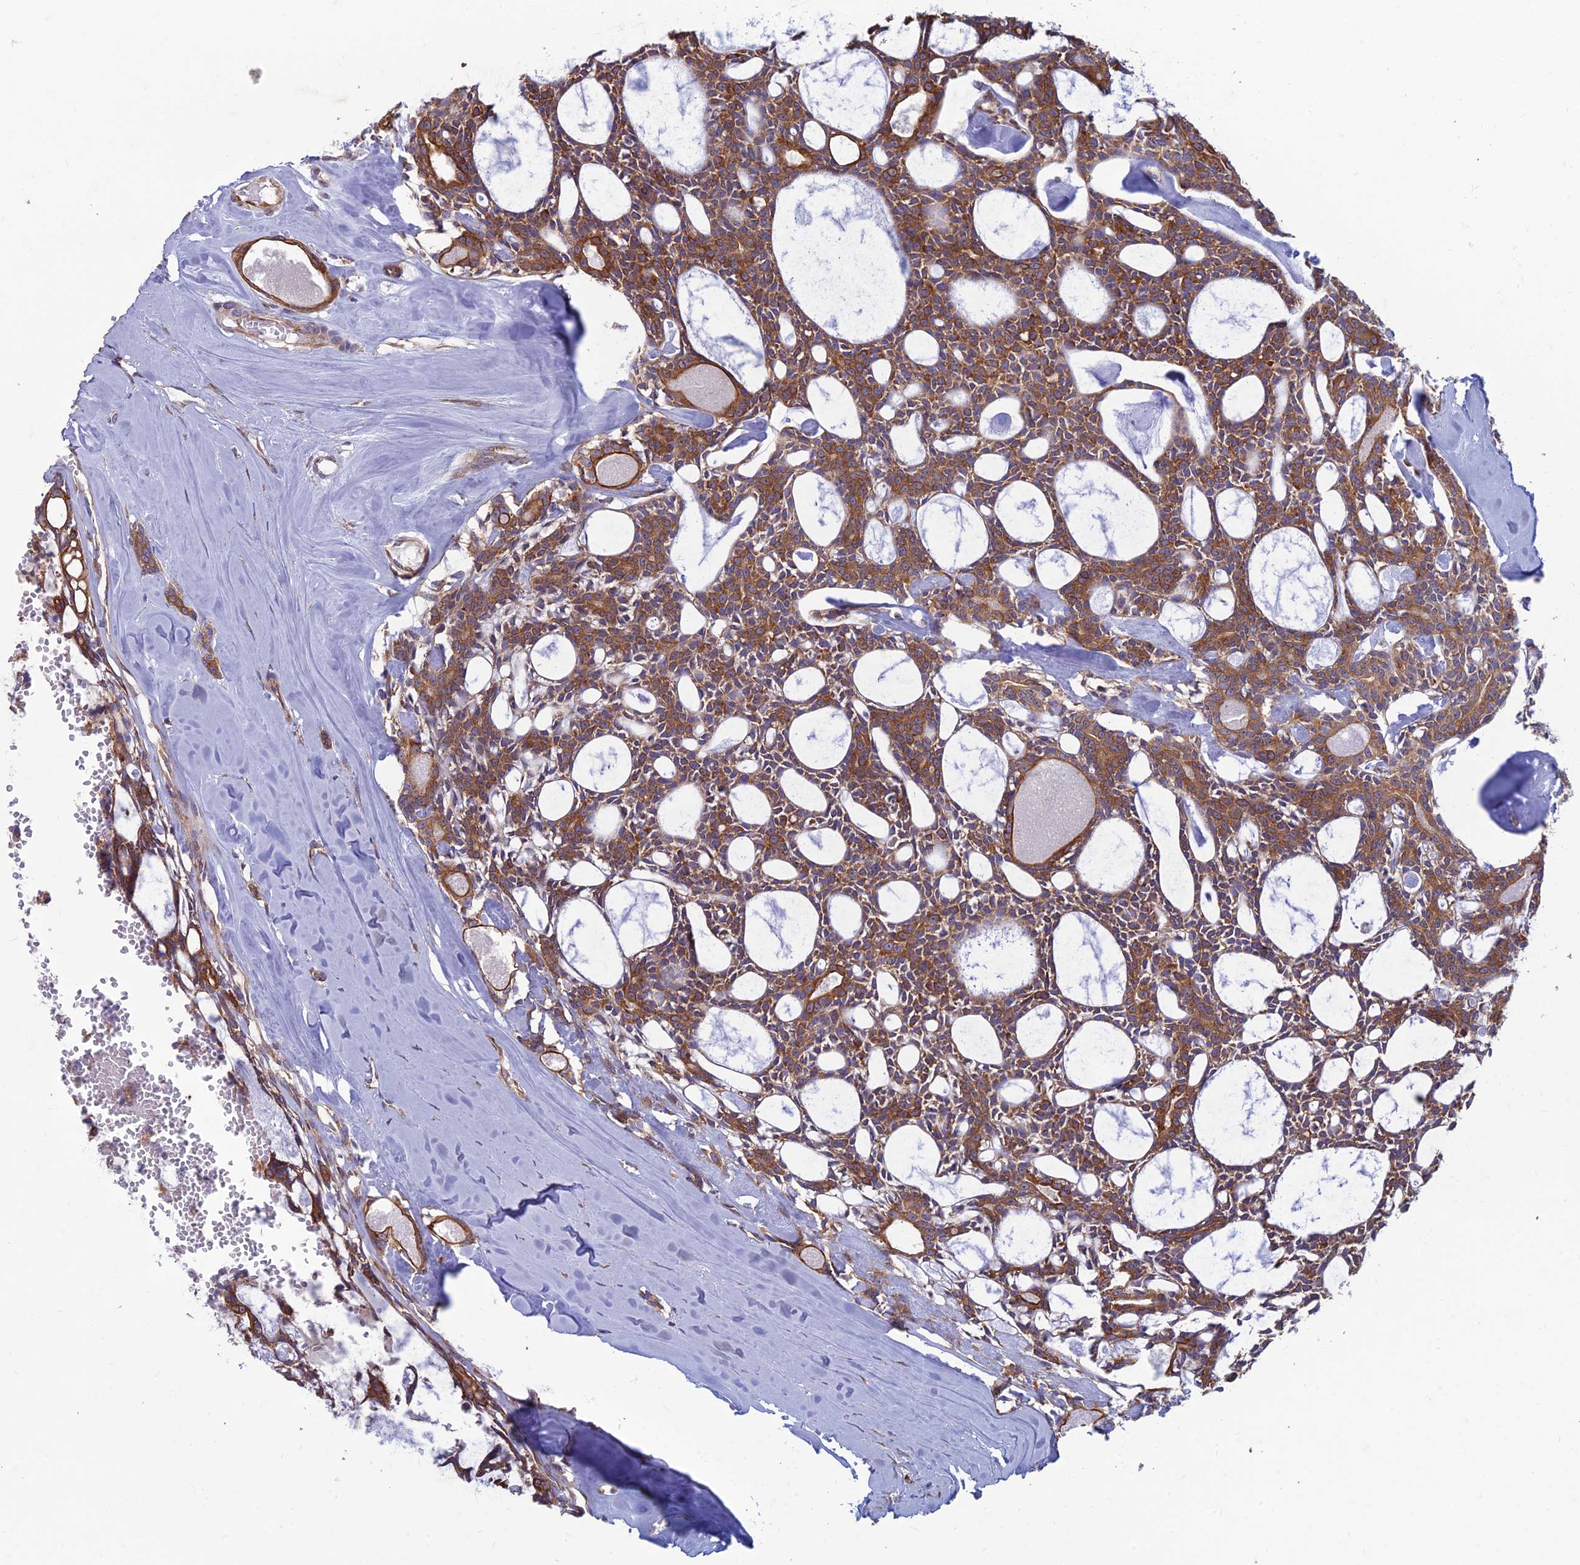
{"staining": {"intensity": "moderate", "quantity": ">75%", "location": "cytoplasmic/membranous"}, "tissue": "head and neck cancer", "cell_type": "Tumor cells", "image_type": "cancer", "snomed": [{"axis": "morphology", "description": "Adenocarcinoma, NOS"}, {"axis": "topography", "description": "Salivary gland"}, {"axis": "topography", "description": "Head-Neck"}], "caption": "IHC photomicrograph of human adenocarcinoma (head and neck) stained for a protein (brown), which reveals medium levels of moderate cytoplasmic/membranous positivity in approximately >75% of tumor cells.", "gene": "RPL17-C18orf32", "patient": {"sex": "male", "age": 55}}